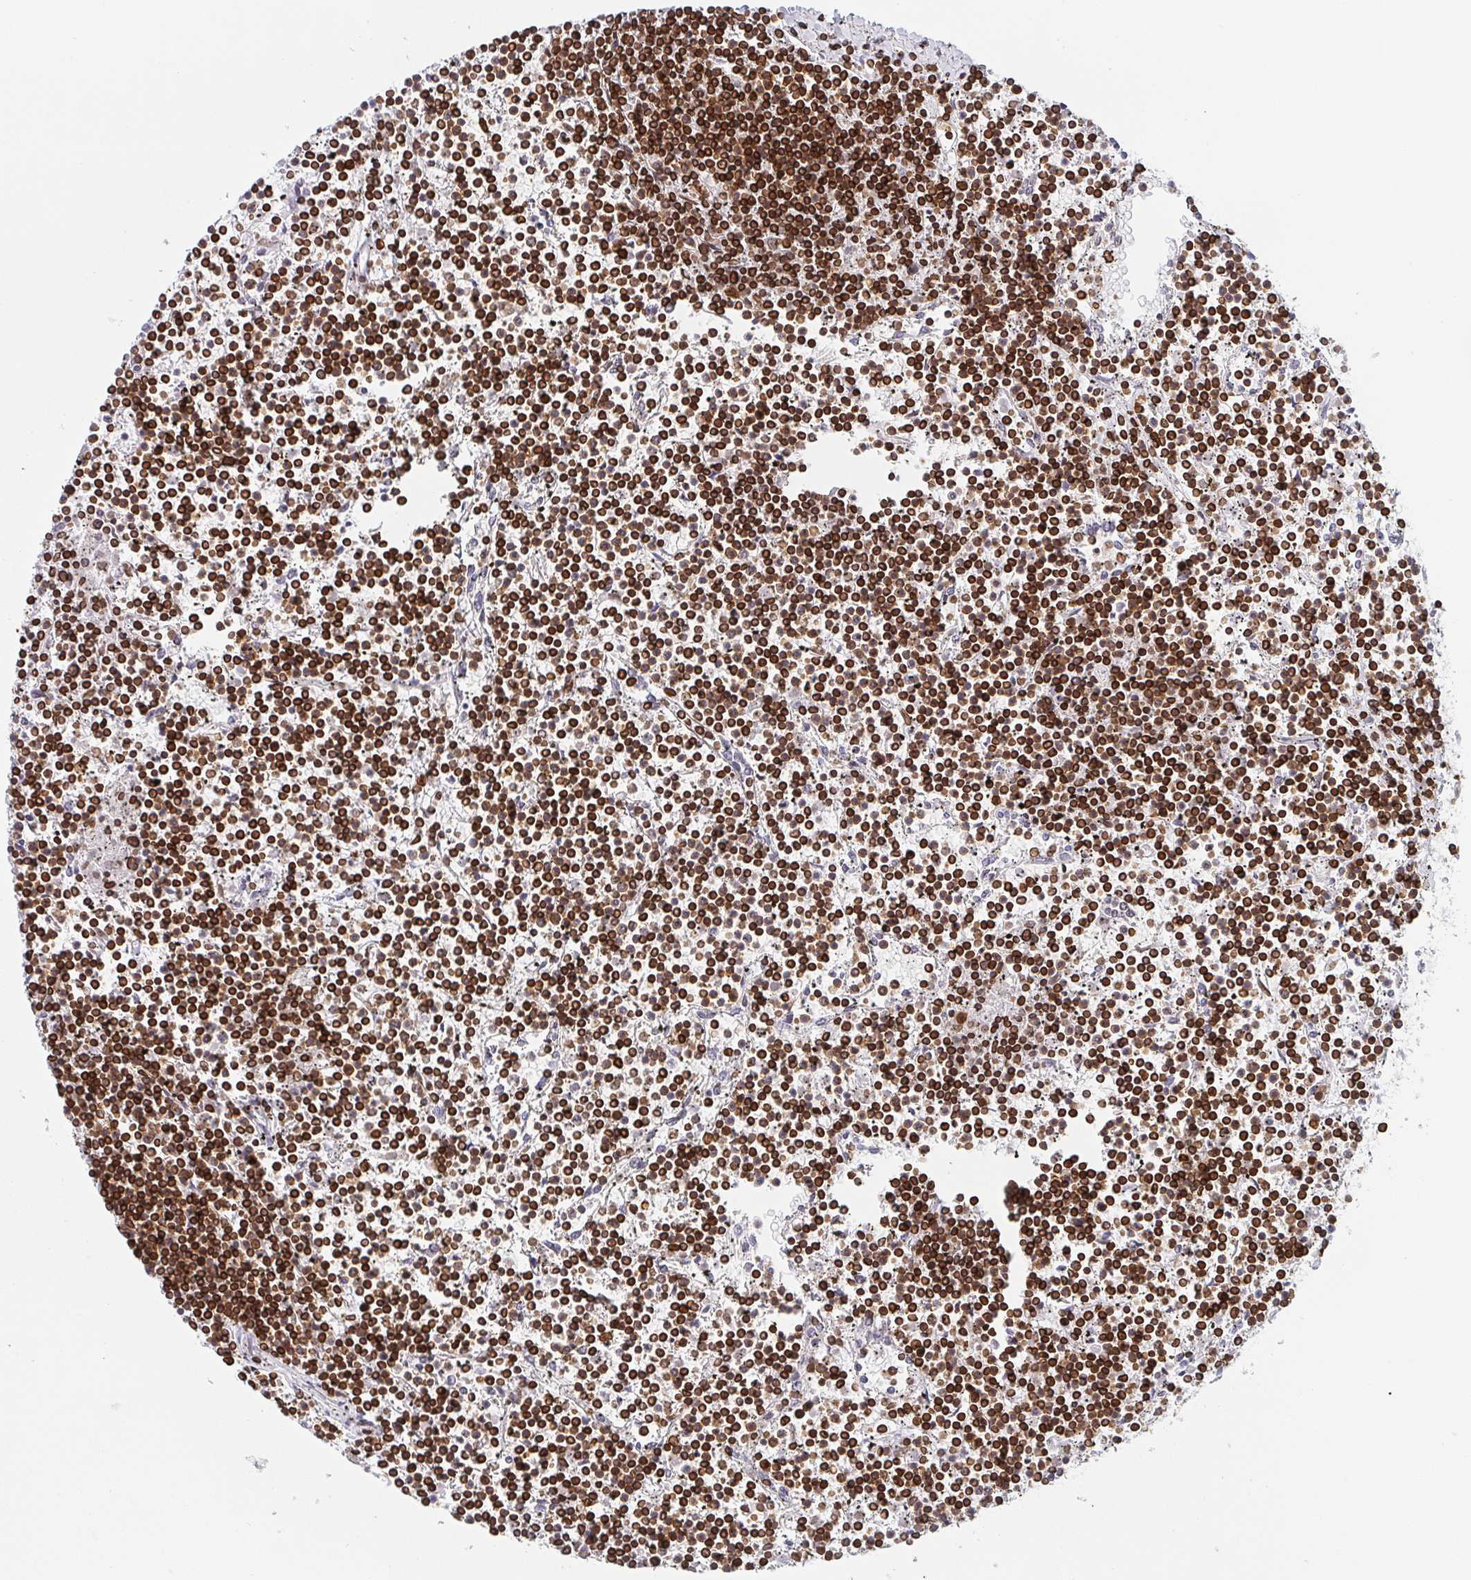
{"staining": {"intensity": "strong", "quantity": ">75%", "location": "cytoplasmic/membranous,nuclear"}, "tissue": "lymphoma", "cell_type": "Tumor cells", "image_type": "cancer", "snomed": [{"axis": "morphology", "description": "Malignant lymphoma, non-Hodgkin's type, Low grade"}, {"axis": "topography", "description": "Spleen"}], "caption": "Immunohistochemical staining of human low-grade malignant lymphoma, non-Hodgkin's type exhibits strong cytoplasmic/membranous and nuclear protein expression in approximately >75% of tumor cells. Using DAB (3,3'-diaminobenzidine) (brown) and hematoxylin (blue) stains, captured at high magnification using brightfield microscopy.", "gene": "BTBD7", "patient": {"sex": "female", "age": 19}}